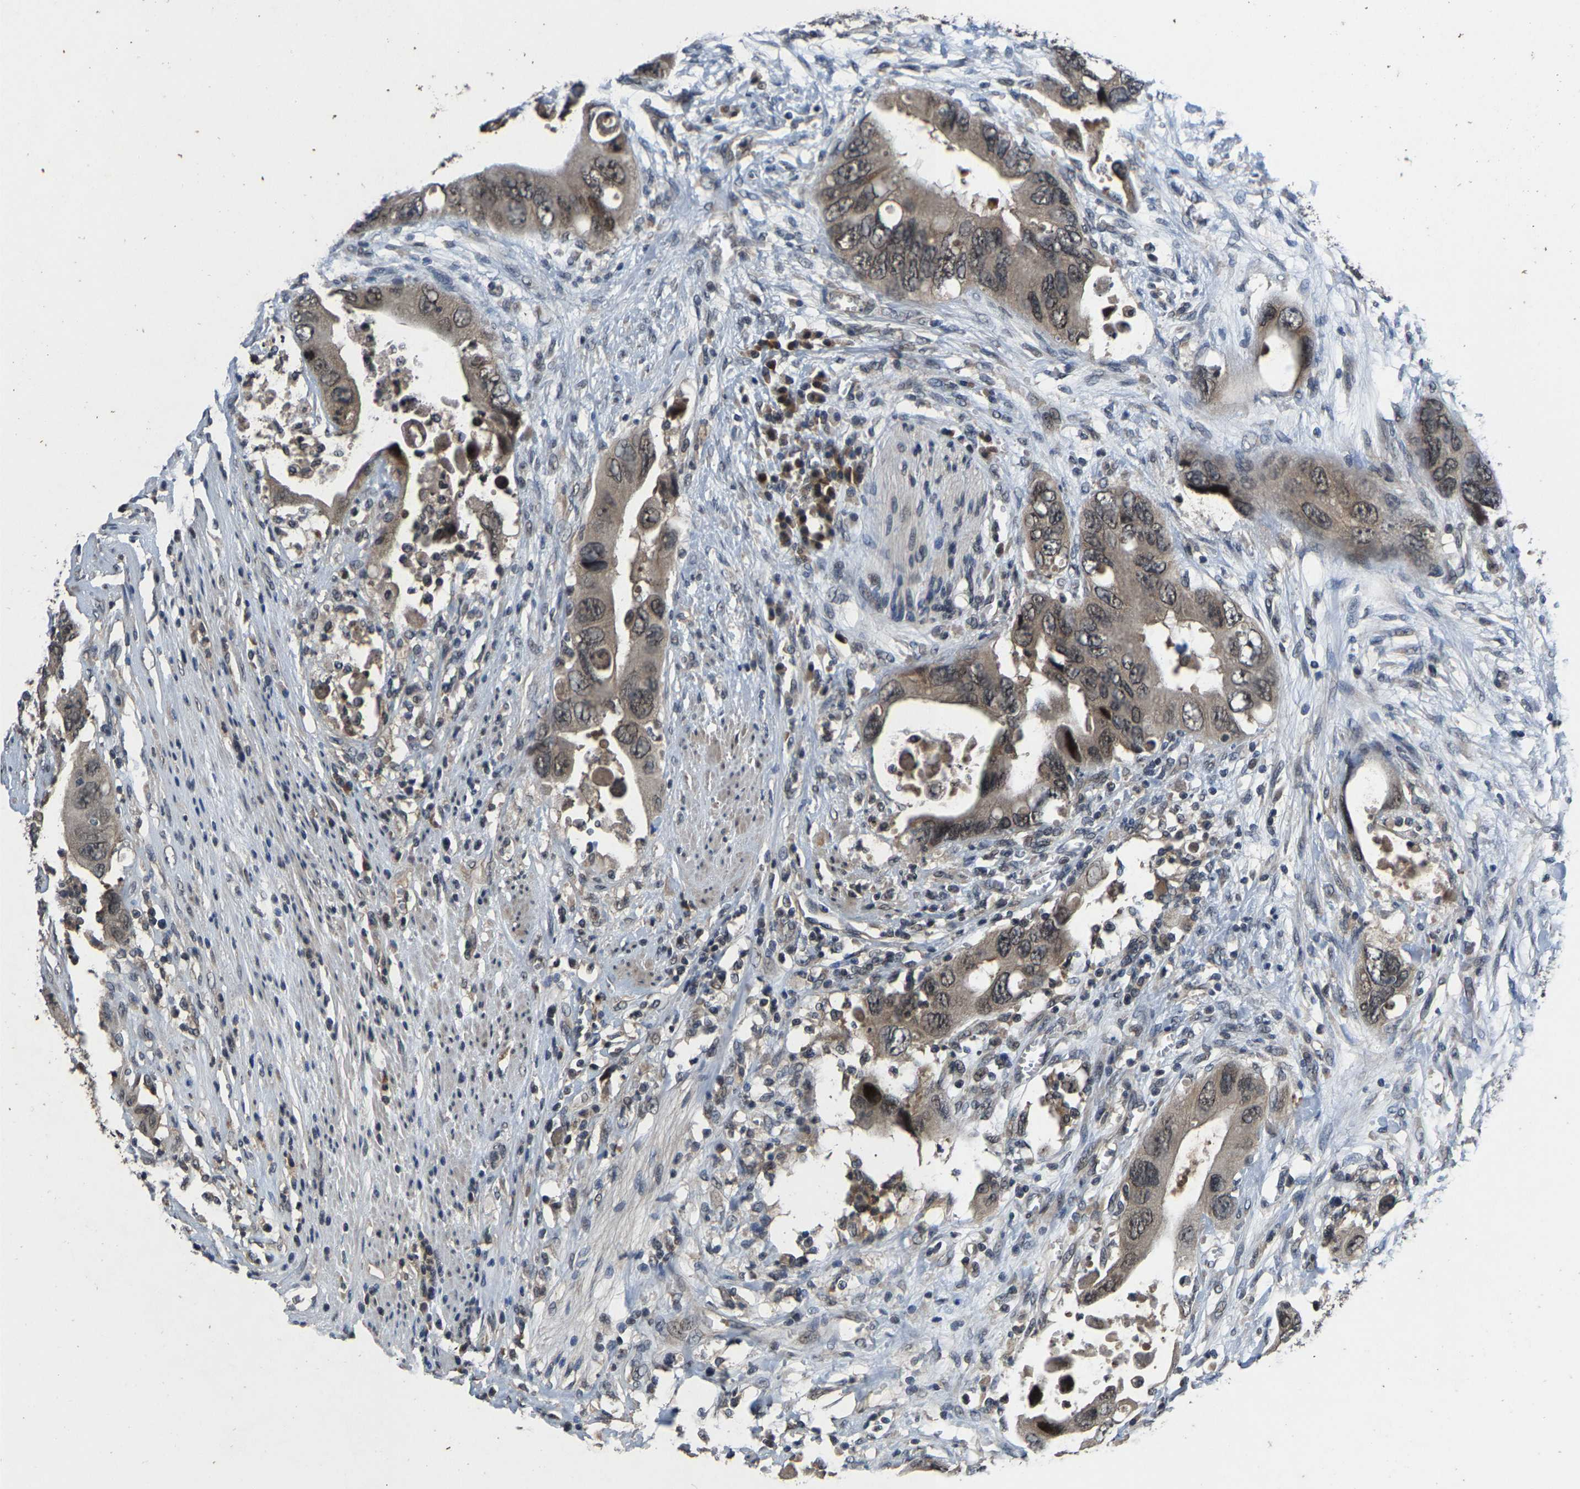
{"staining": {"intensity": "weak", "quantity": ">75%", "location": "cytoplasmic/membranous,nuclear"}, "tissue": "colorectal cancer", "cell_type": "Tumor cells", "image_type": "cancer", "snomed": [{"axis": "morphology", "description": "Adenocarcinoma, NOS"}, {"axis": "topography", "description": "Rectum"}], "caption": "Immunohistochemistry micrograph of human adenocarcinoma (colorectal) stained for a protein (brown), which exhibits low levels of weak cytoplasmic/membranous and nuclear expression in about >75% of tumor cells.", "gene": "HUWE1", "patient": {"sex": "male", "age": 70}}